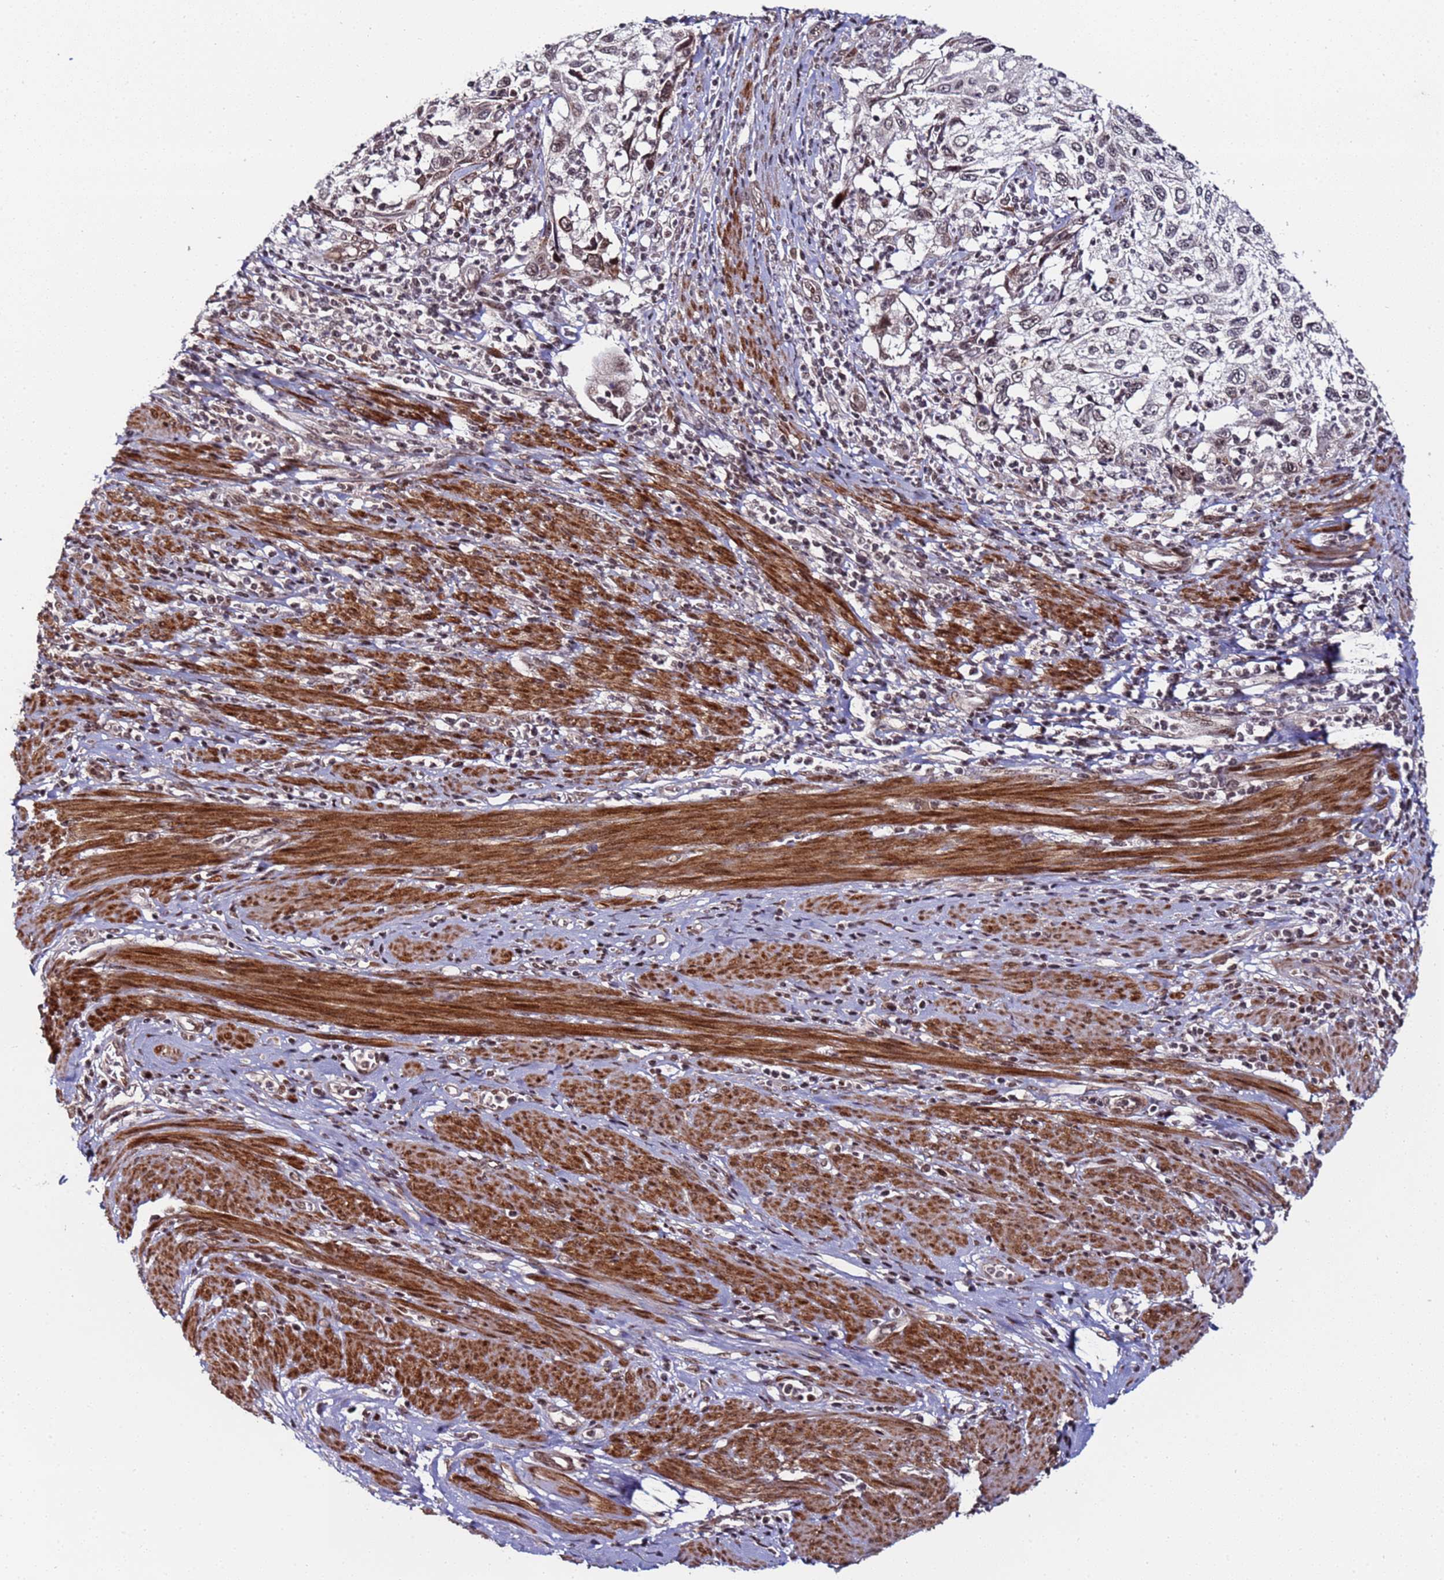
{"staining": {"intensity": "weak", "quantity": "<25%", "location": "nuclear"}, "tissue": "cervical cancer", "cell_type": "Tumor cells", "image_type": "cancer", "snomed": [{"axis": "morphology", "description": "Squamous cell carcinoma, NOS"}, {"axis": "topography", "description": "Cervix"}], "caption": "Tumor cells are negative for protein expression in human squamous cell carcinoma (cervical).", "gene": "PPM1H", "patient": {"sex": "female", "age": 70}}